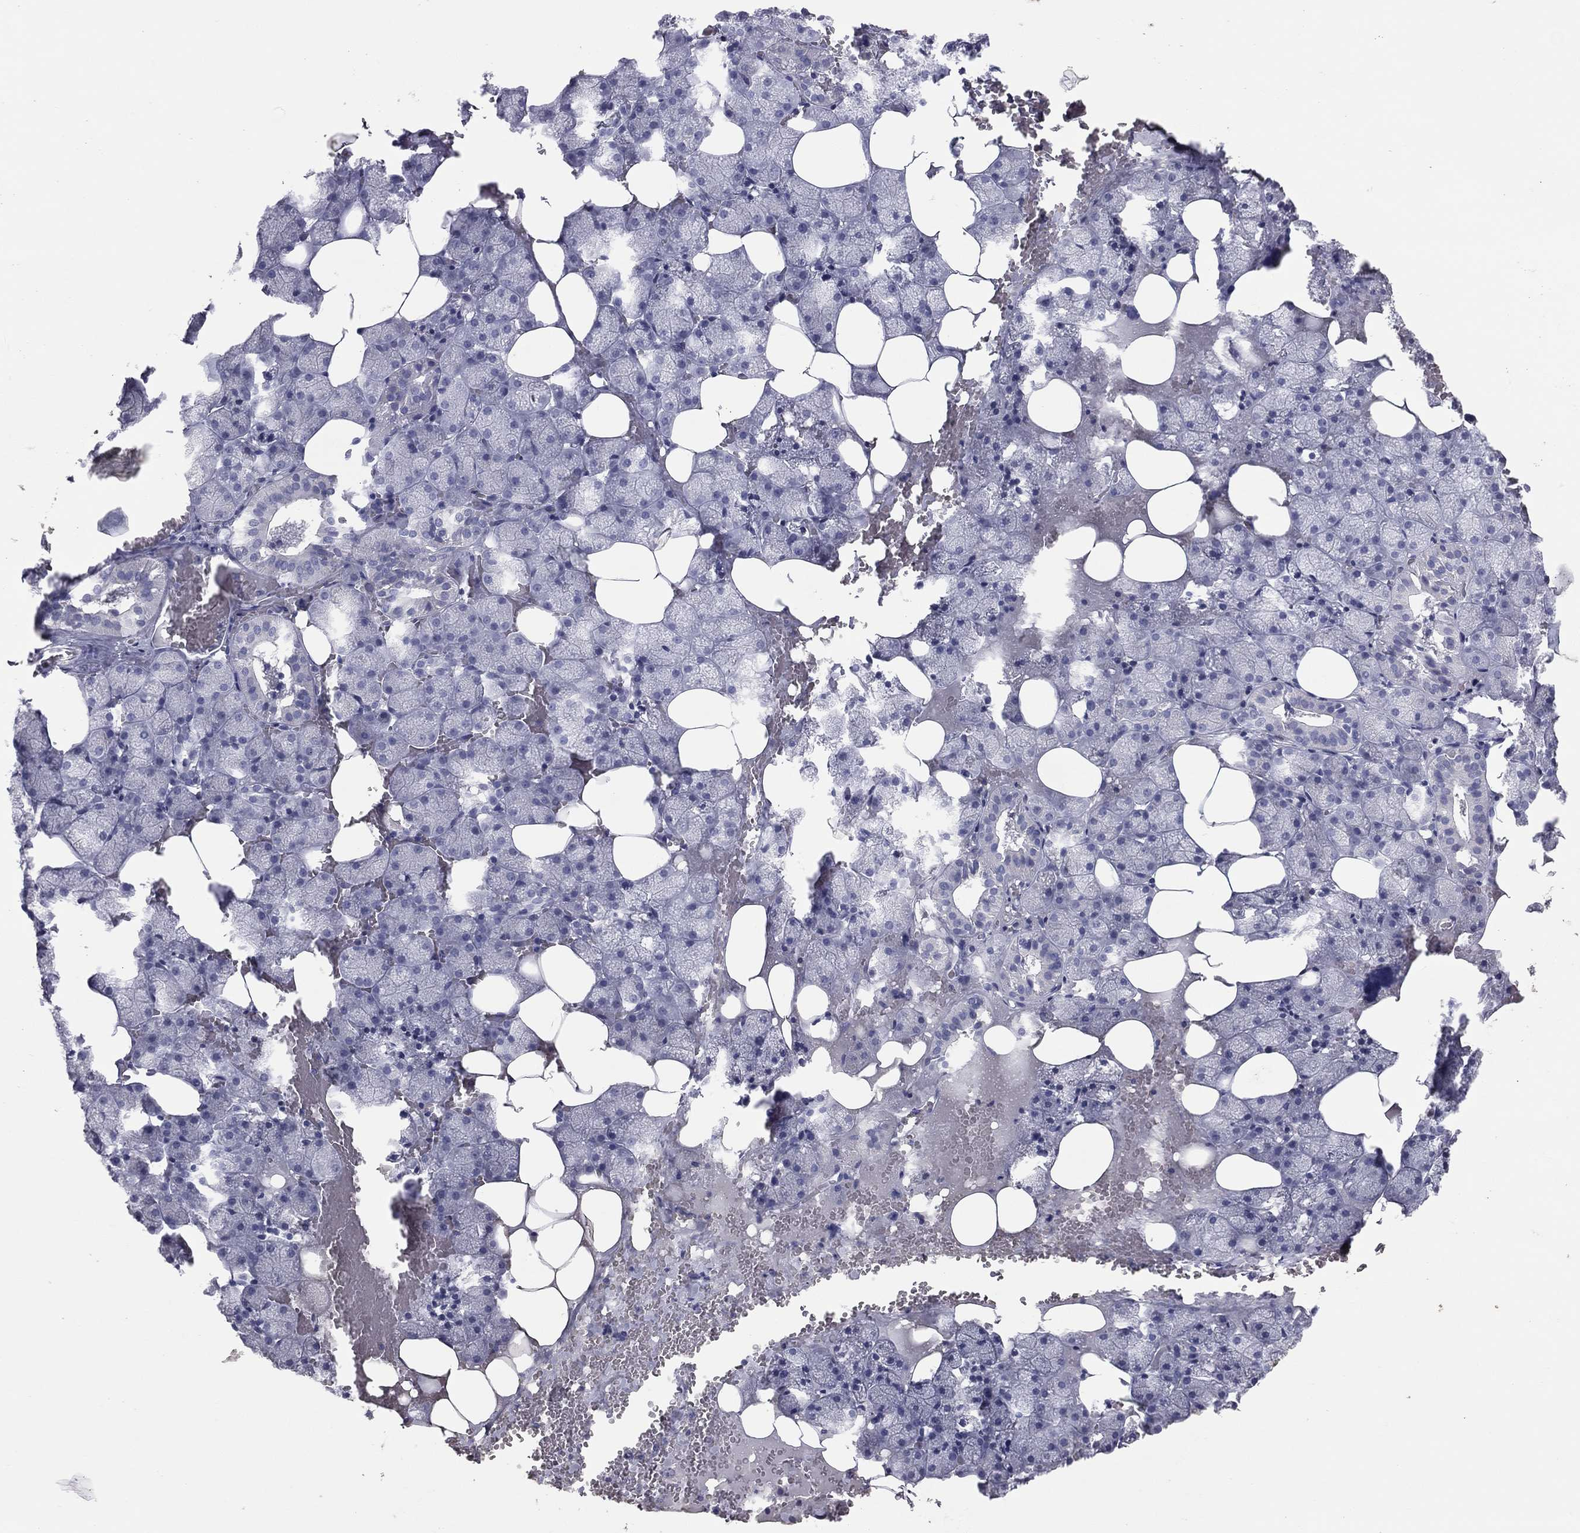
{"staining": {"intensity": "negative", "quantity": "none", "location": "none"}, "tissue": "salivary gland", "cell_type": "Glandular cells", "image_type": "normal", "snomed": [{"axis": "morphology", "description": "Normal tissue, NOS"}, {"axis": "topography", "description": "Salivary gland"}], "caption": "Immunohistochemistry (IHC) micrograph of unremarkable salivary gland stained for a protein (brown), which demonstrates no expression in glandular cells.", "gene": "ESX1", "patient": {"sex": "male", "age": 38}}